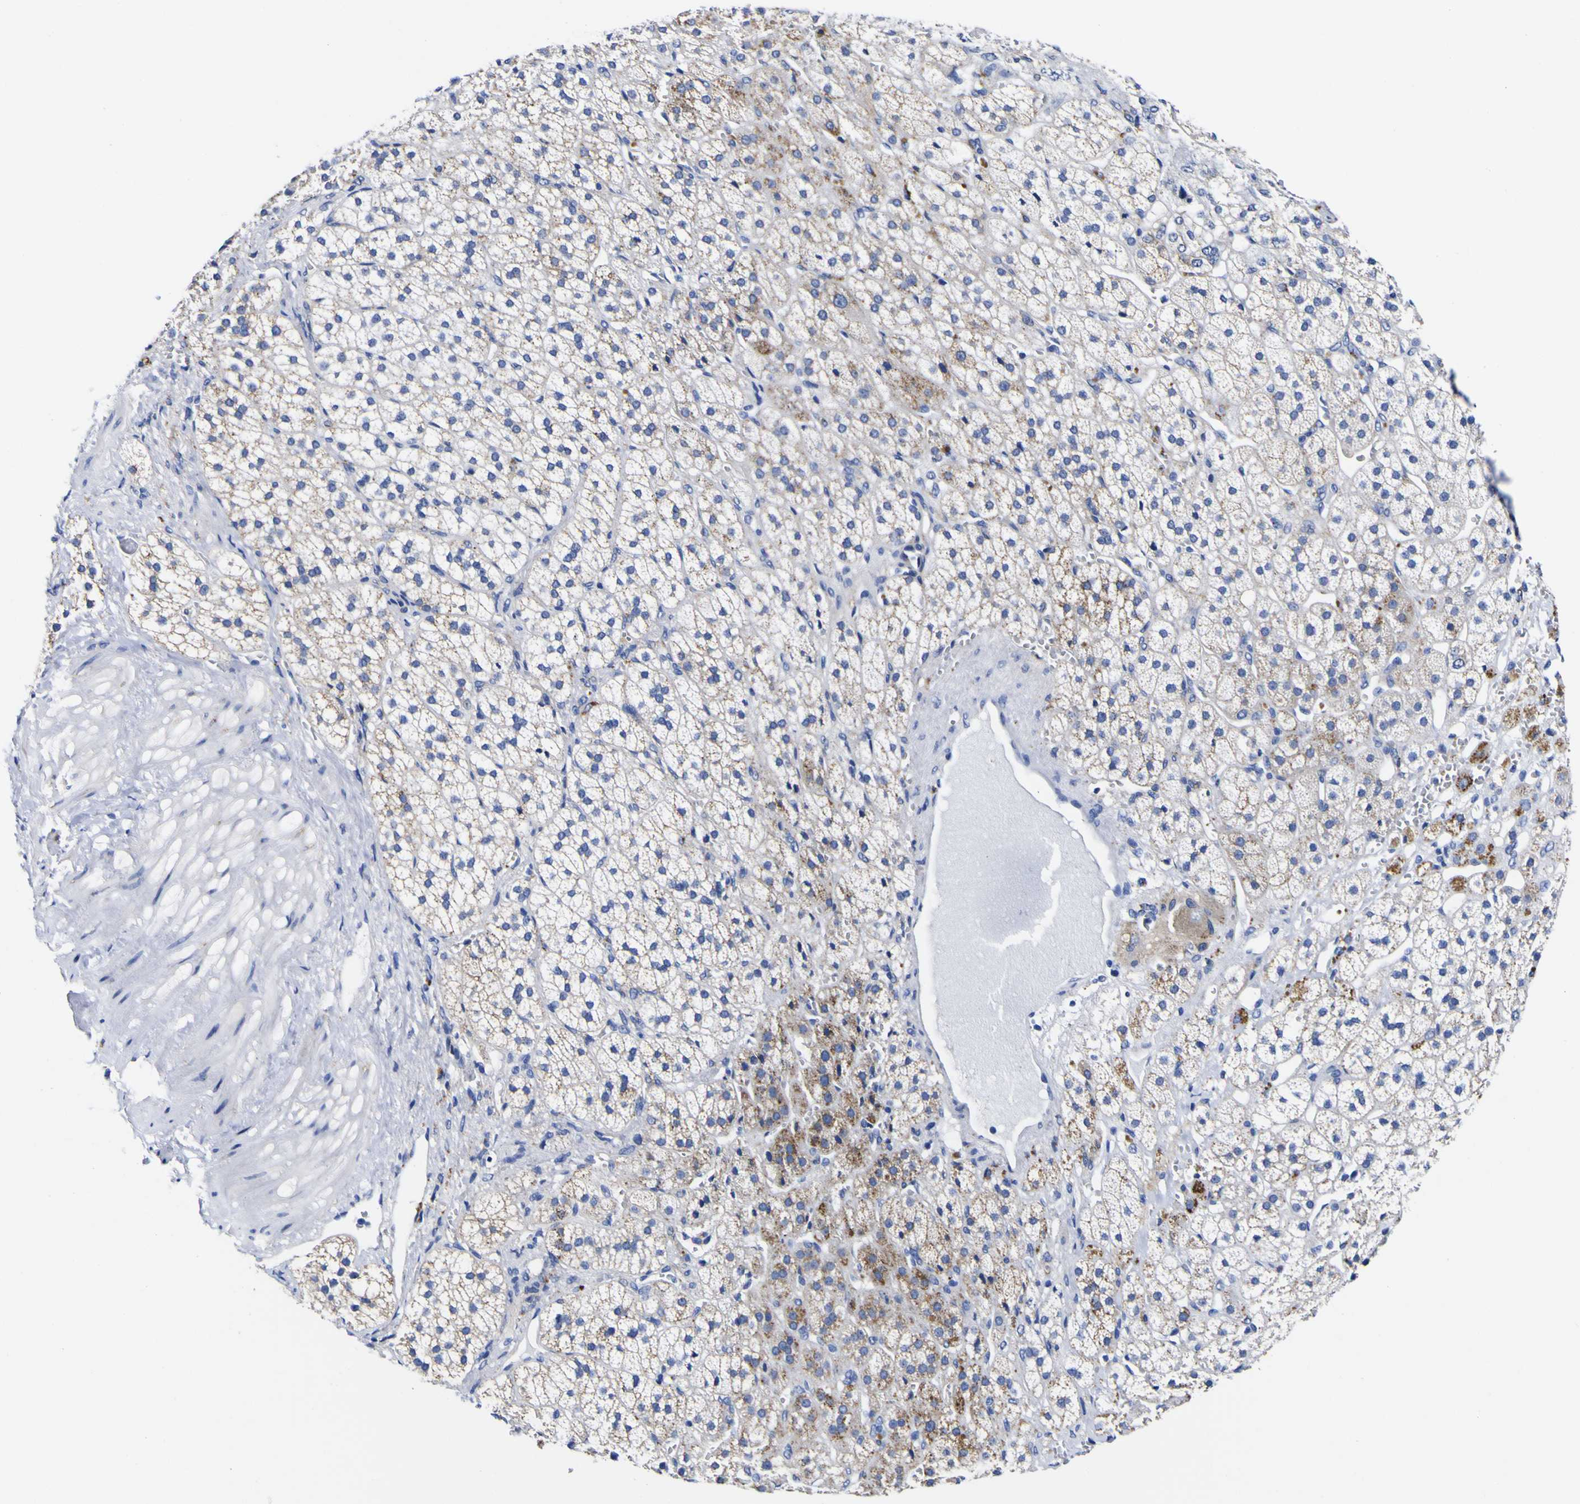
{"staining": {"intensity": "strong", "quantity": "25%-75%", "location": "cytoplasmic/membranous"}, "tissue": "adrenal gland", "cell_type": "Glandular cells", "image_type": "normal", "snomed": [{"axis": "morphology", "description": "Normal tissue, NOS"}, {"axis": "topography", "description": "Adrenal gland"}], "caption": "Protein expression analysis of benign human adrenal gland reveals strong cytoplasmic/membranous staining in approximately 25%-75% of glandular cells.", "gene": "HLA", "patient": {"sex": "male", "age": 56}}